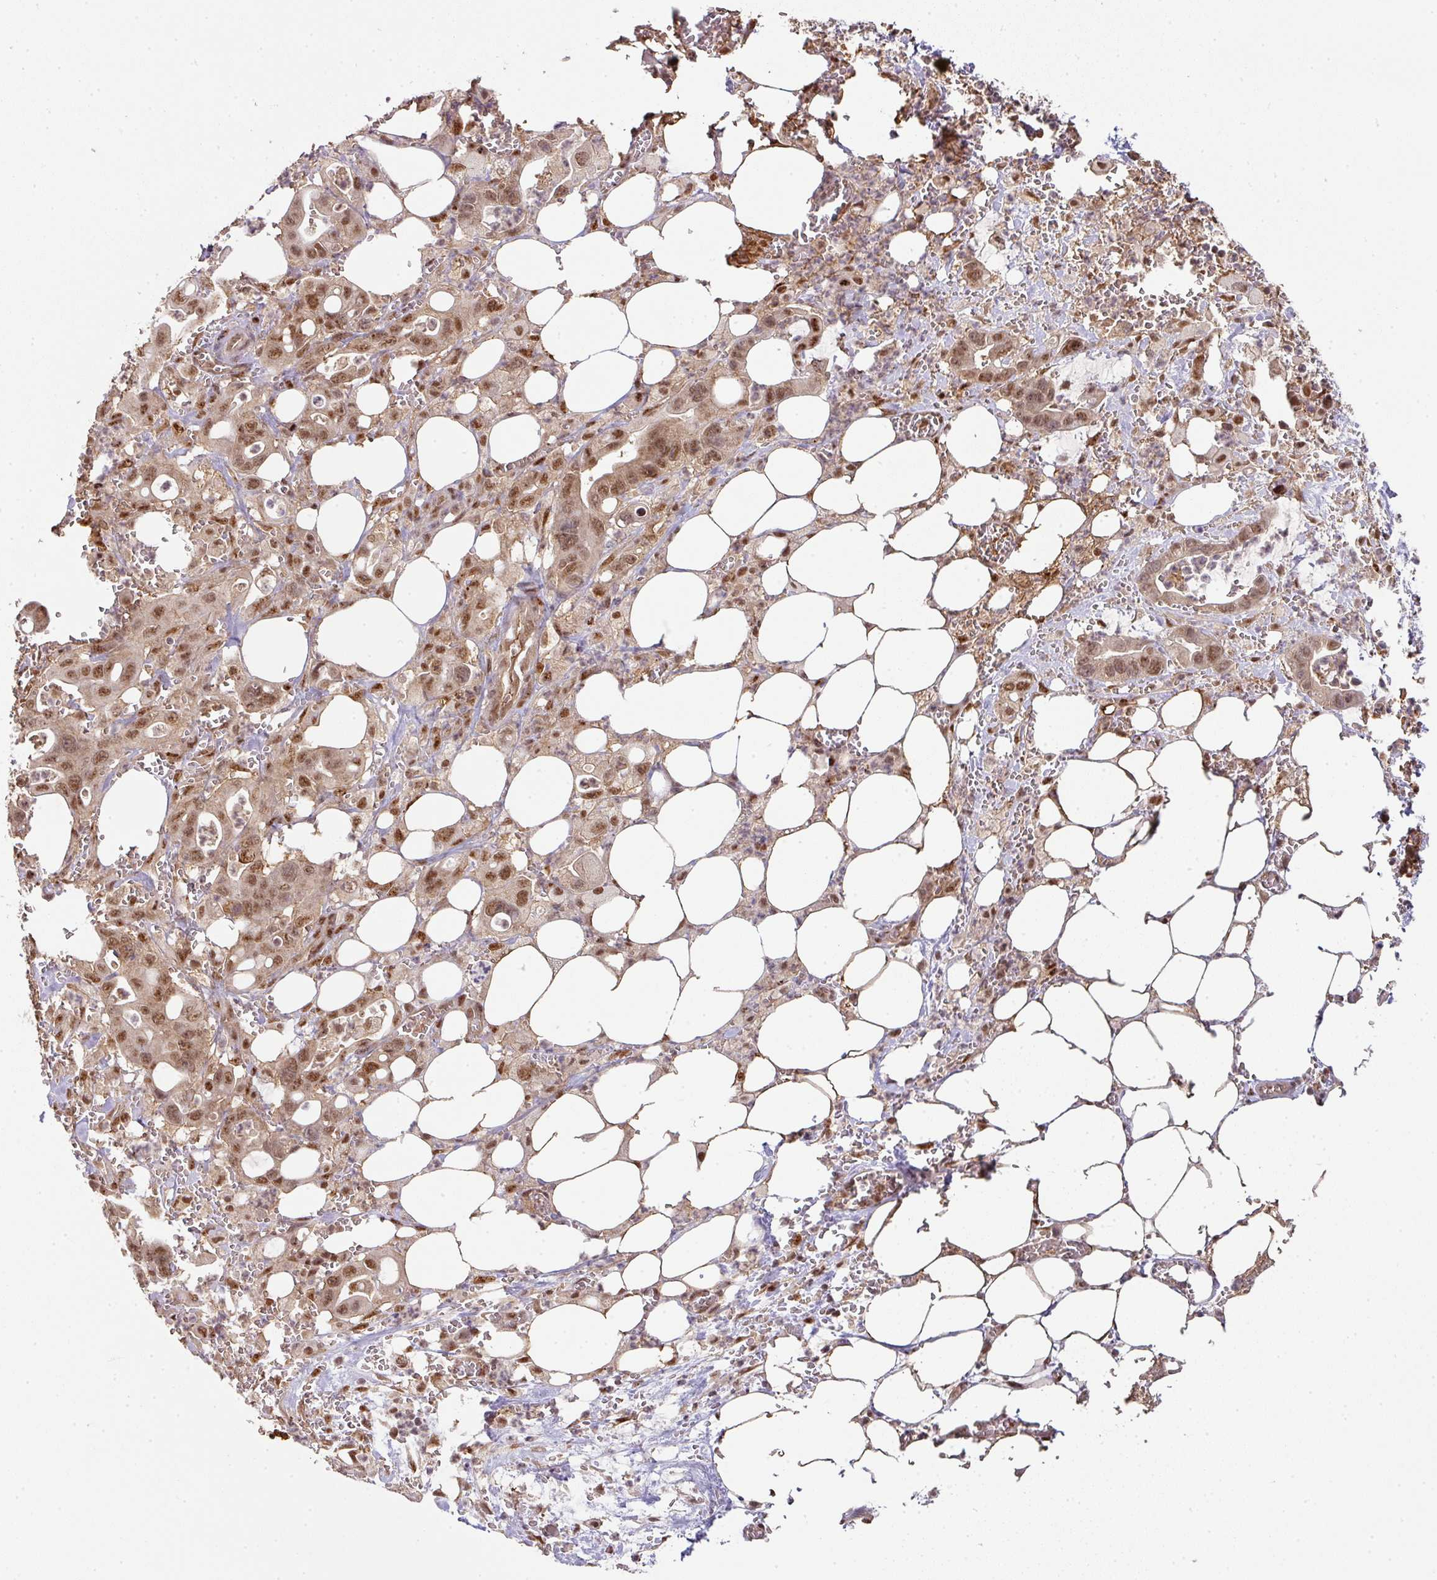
{"staining": {"intensity": "moderate", "quantity": ">75%", "location": "nuclear"}, "tissue": "pancreatic cancer", "cell_type": "Tumor cells", "image_type": "cancer", "snomed": [{"axis": "morphology", "description": "Adenocarcinoma, NOS"}, {"axis": "topography", "description": "Pancreas"}], "caption": "Approximately >75% of tumor cells in human pancreatic adenocarcinoma exhibit moderate nuclear protein staining as visualized by brown immunohistochemical staining.", "gene": "RANBP9", "patient": {"sex": "male", "age": 61}}